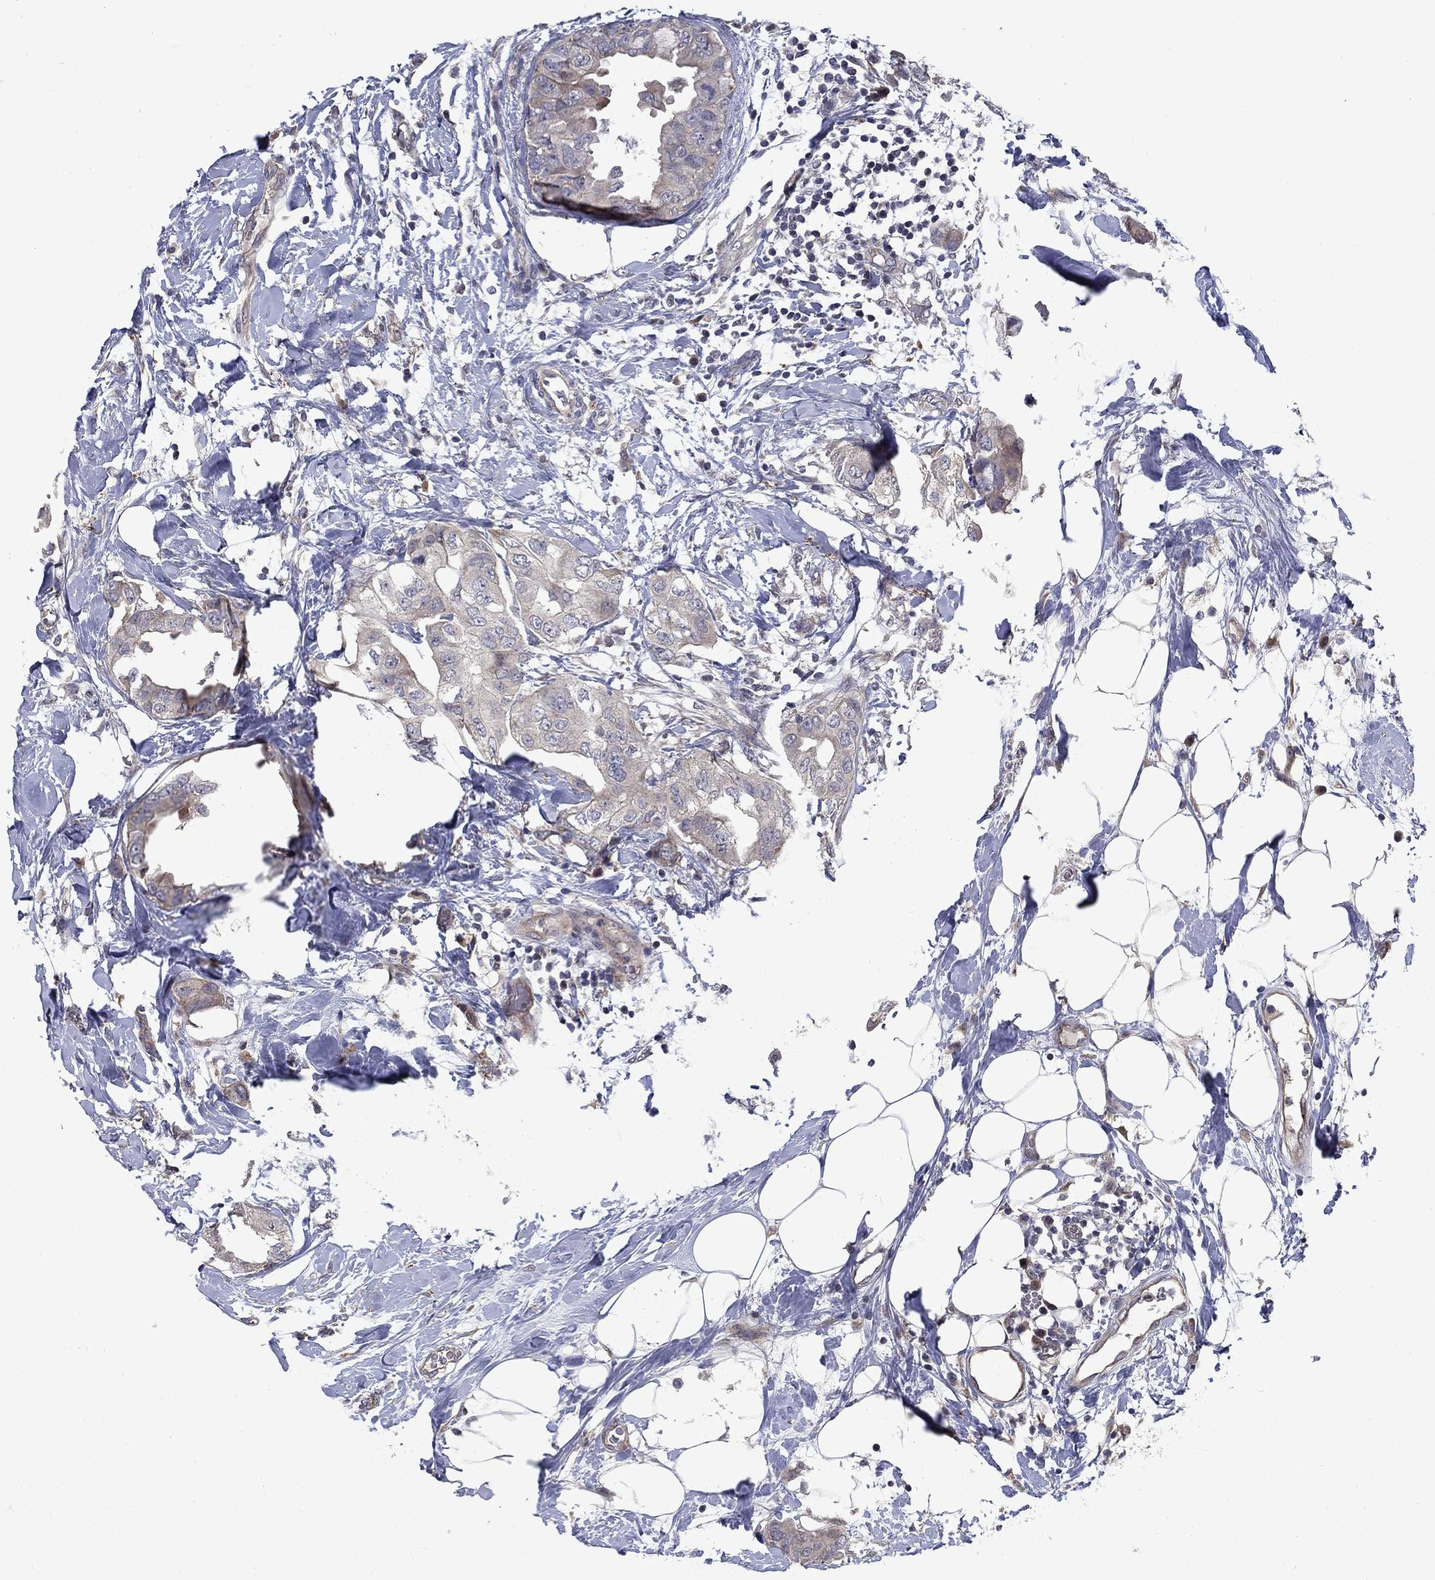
{"staining": {"intensity": "weak", "quantity": "25%-75%", "location": "cytoplasmic/membranous"}, "tissue": "breast cancer", "cell_type": "Tumor cells", "image_type": "cancer", "snomed": [{"axis": "morphology", "description": "Normal tissue, NOS"}, {"axis": "morphology", "description": "Duct carcinoma"}, {"axis": "topography", "description": "Breast"}], "caption": "Invasive ductal carcinoma (breast) stained for a protein exhibits weak cytoplasmic/membranous positivity in tumor cells. The protein of interest is stained brown, and the nuclei are stained in blue (DAB IHC with brightfield microscopy, high magnification).", "gene": "FAM3B", "patient": {"sex": "female", "age": 40}}